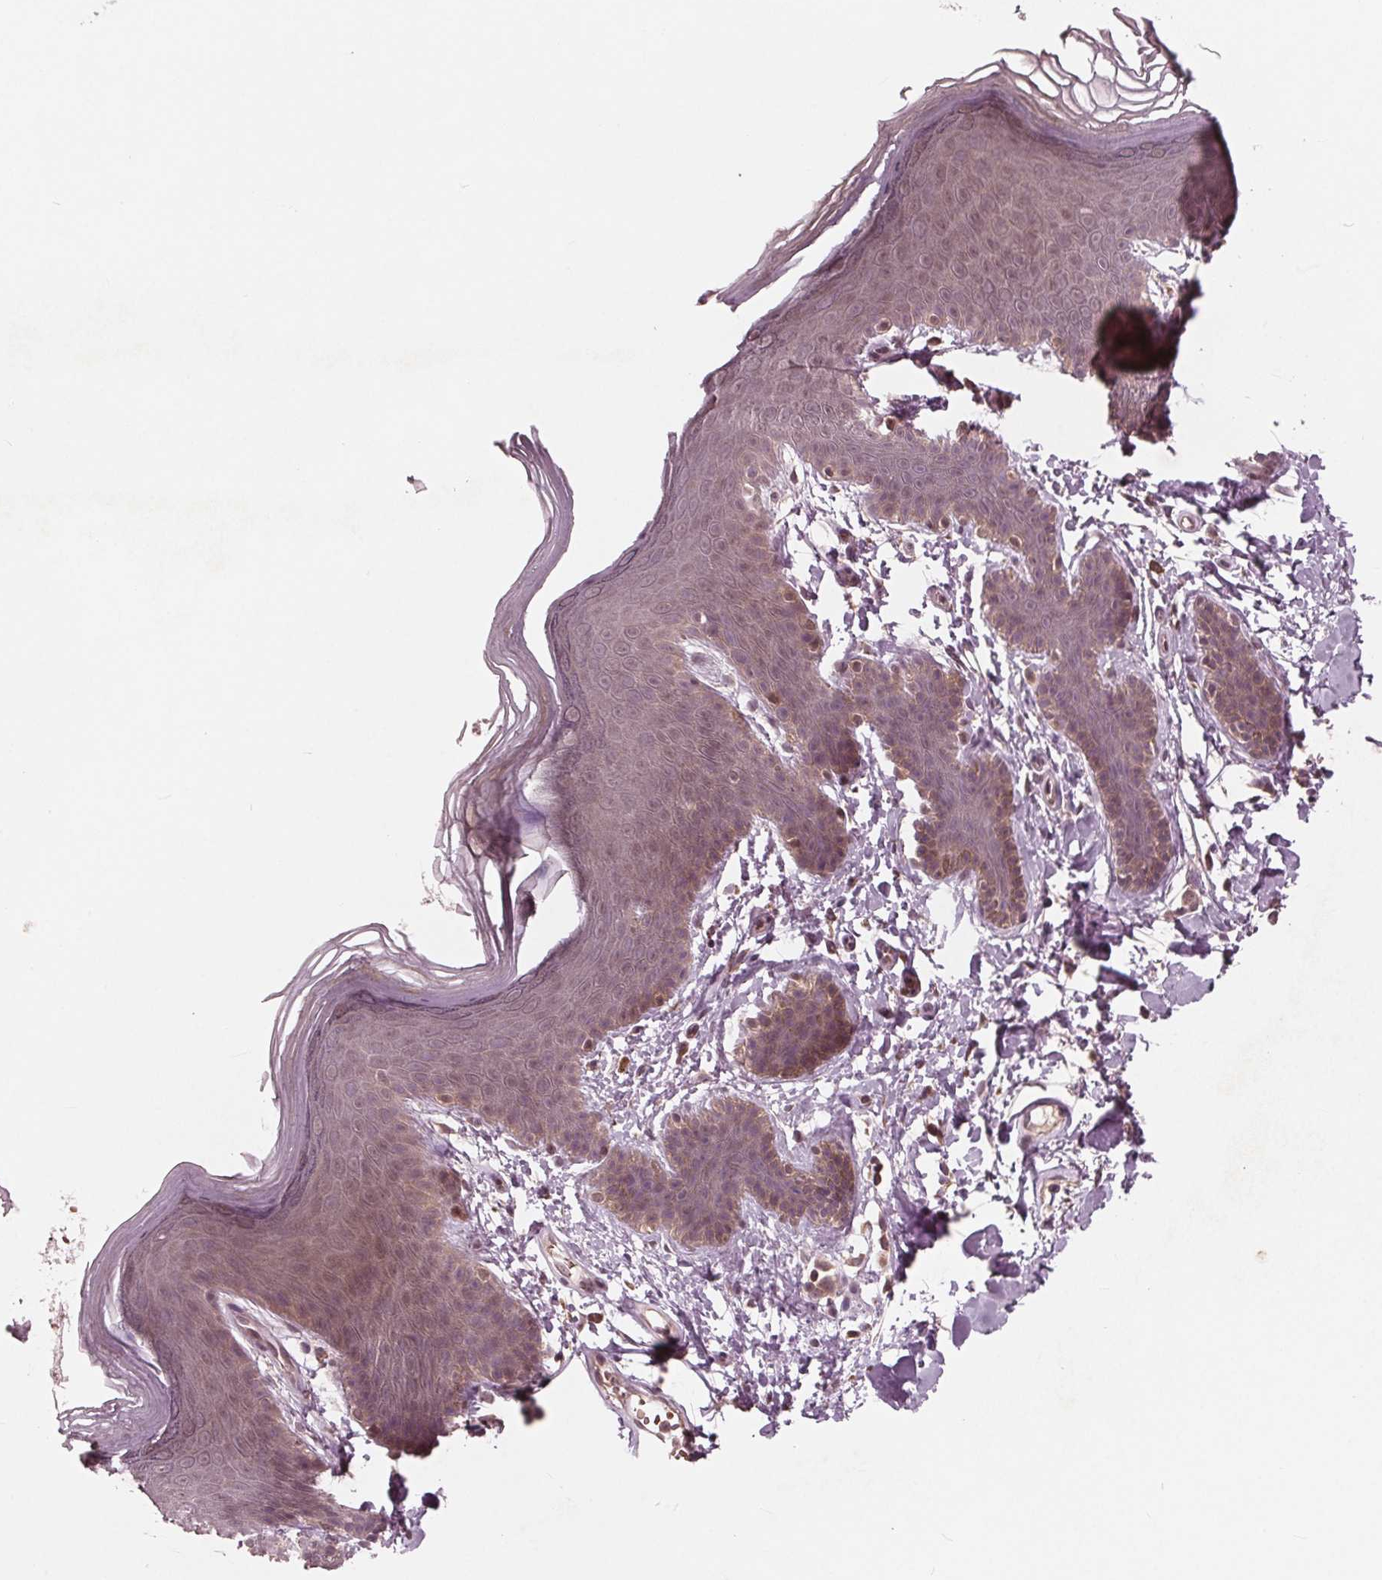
{"staining": {"intensity": "weak", "quantity": "<25%", "location": "cytoplasmic/membranous"}, "tissue": "skin", "cell_type": "Epidermal cells", "image_type": "normal", "snomed": [{"axis": "morphology", "description": "Normal tissue, NOS"}, {"axis": "topography", "description": "Anal"}], "caption": "Immunohistochemistry of normal human skin demonstrates no expression in epidermal cells.", "gene": "UBALD1", "patient": {"sex": "male", "age": 53}}